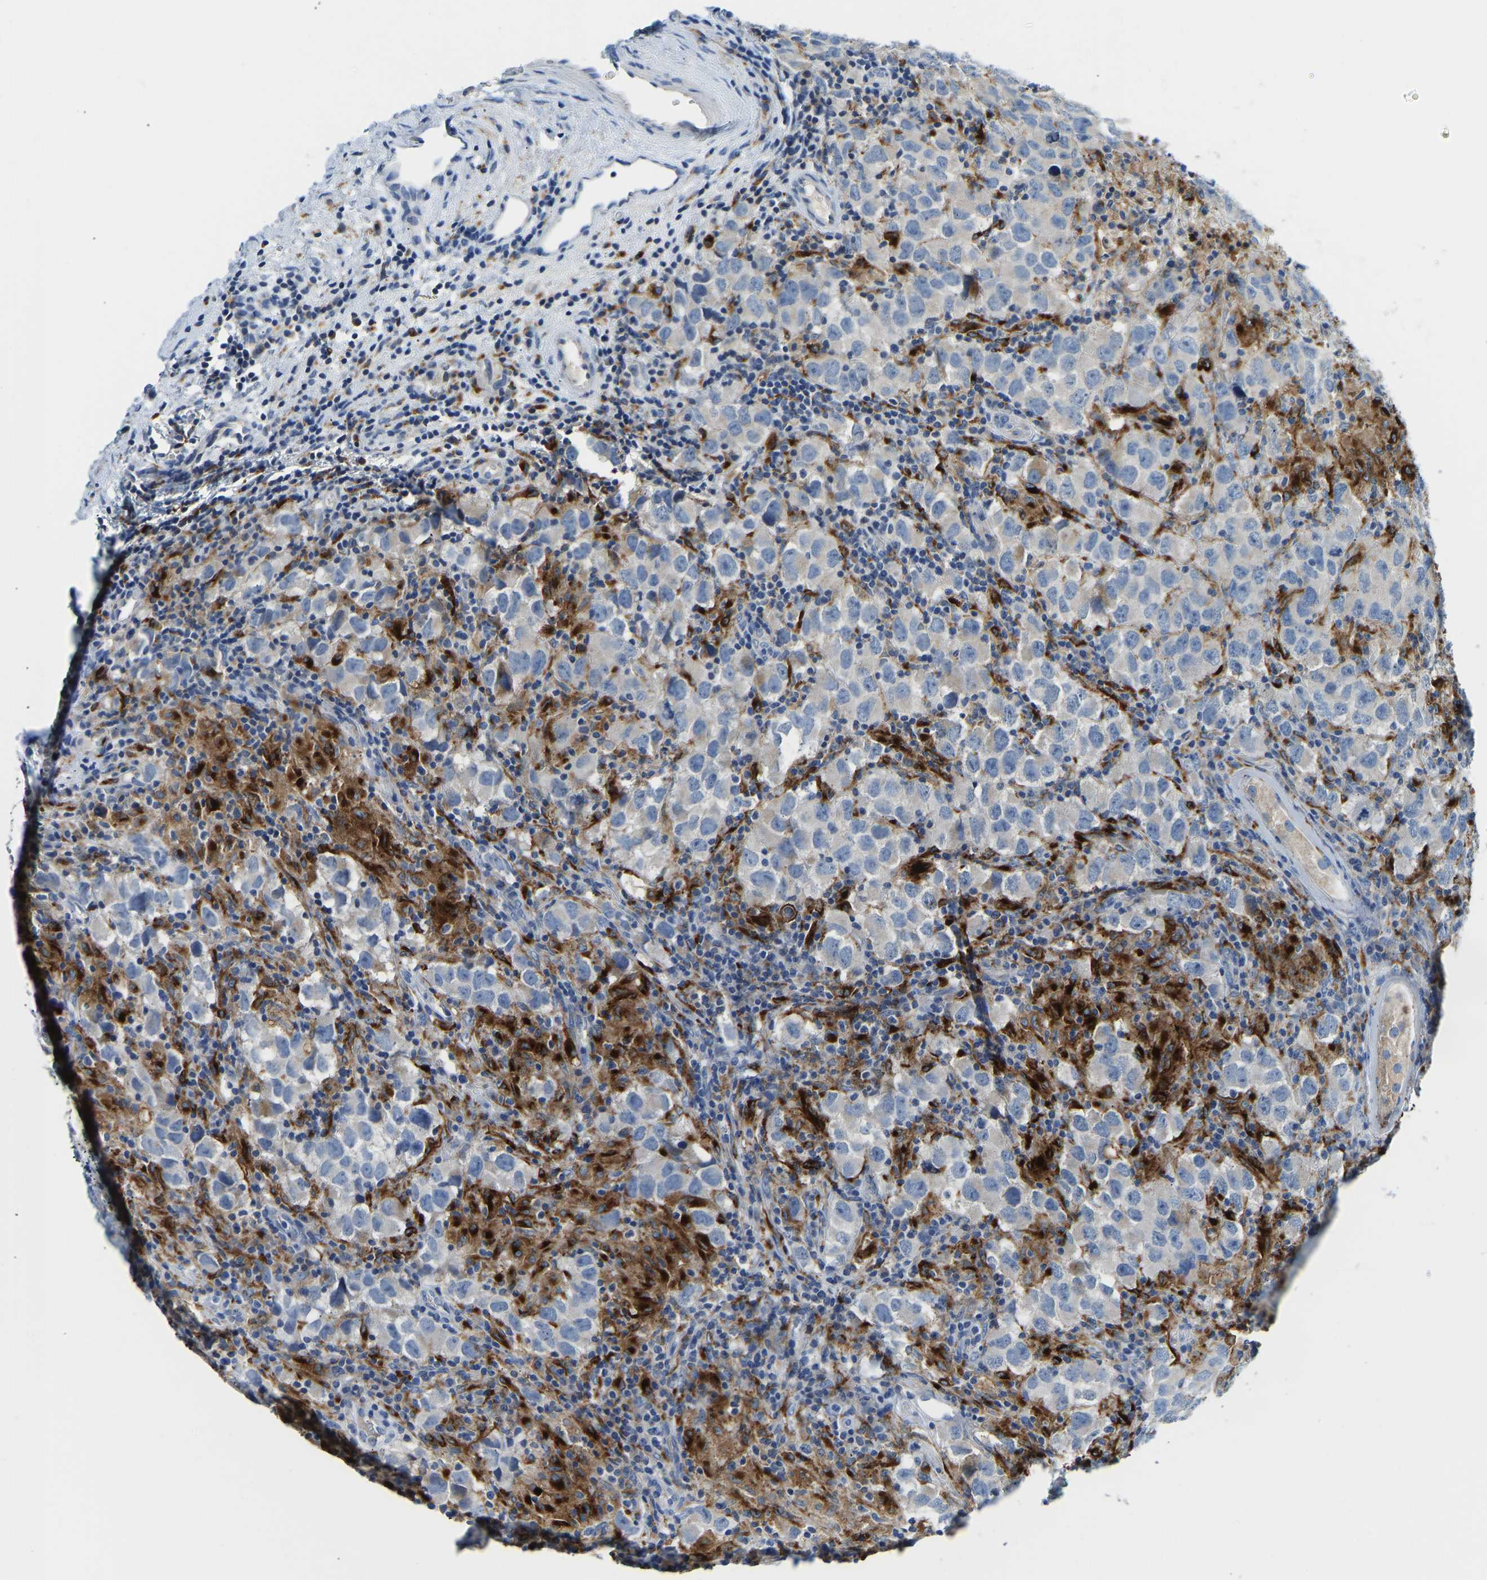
{"staining": {"intensity": "negative", "quantity": "none", "location": "none"}, "tissue": "testis cancer", "cell_type": "Tumor cells", "image_type": "cancer", "snomed": [{"axis": "morphology", "description": "Carcinoma, Embryonal, NOS"}, {"axis": "topography", "description": "Testis"}], "caption": "Image shows no significant protein staining in tumor cells of testis cancer (embryonal carcinoma). The staining was performed using DAB (3,3'-diaminobenzidine) to visualize the protein expression in brown, while the nuclei were stained in blue with hematoxylin (Magnification: 20x).", "gene": "ATP6V1E1", "patient": {"sex": "male", "age": 21}}